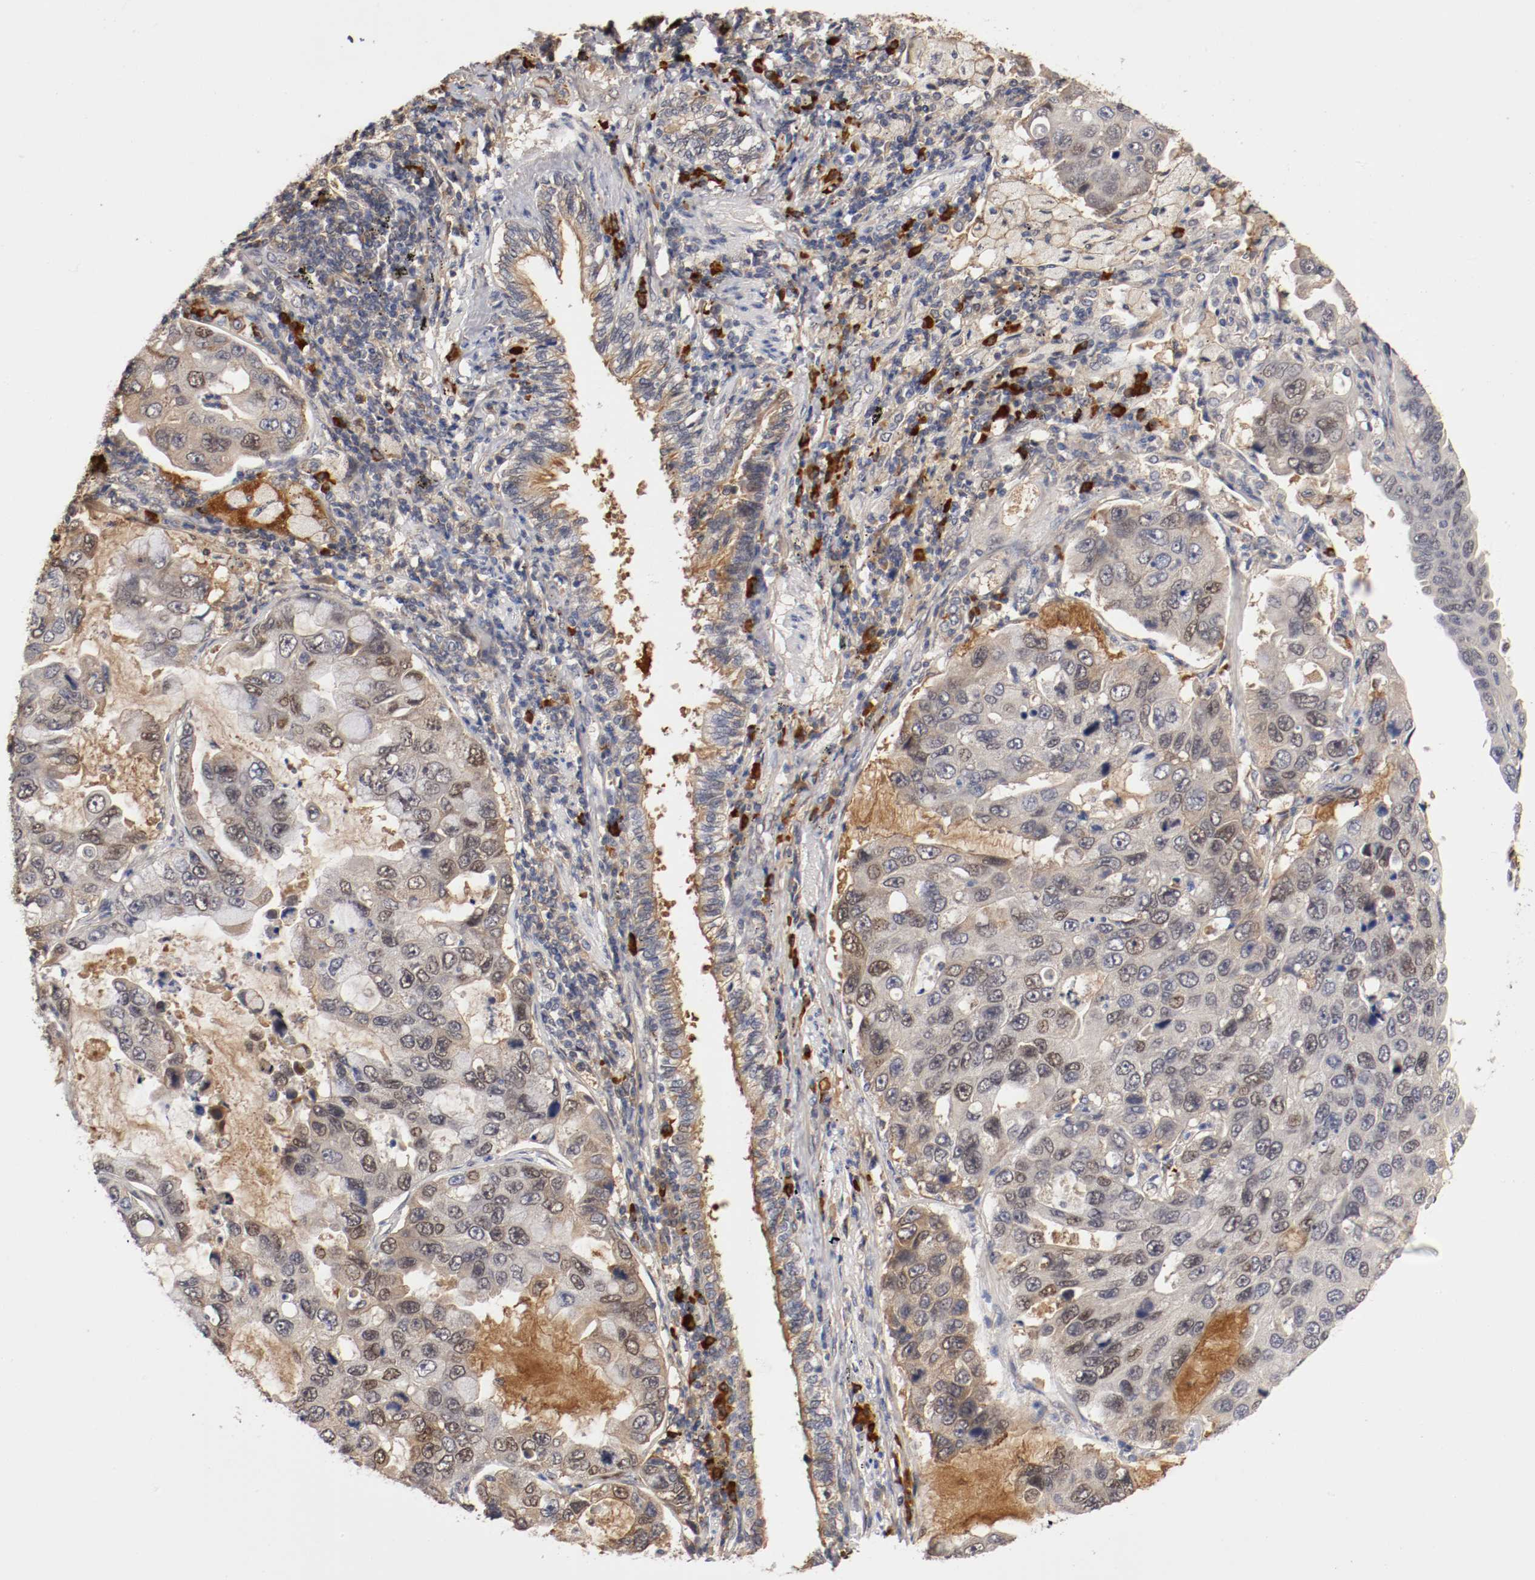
{"staining": {"intensity": "weak", "quantity": "25%-75%", "location": "cytoplasmic/membranous,nuclear"}, "tissue": "lung cancer", "cell_type": "Tumor cells", "image_type": "cancer", "snomed": [{"axis": "morphology", "description": "Adenocarcinoma, NOS"}, {"axis": "topography", "description": "Lung"}], "caption": "DAB immunohistochemical staining of lung cancer demonstrates weak cytoplasmic/membranous and nuclear protein staining in about 25%-75% of tumor cells.", "gene": "DNMT3B", "patient": {"sex": "male", "age": 64}}